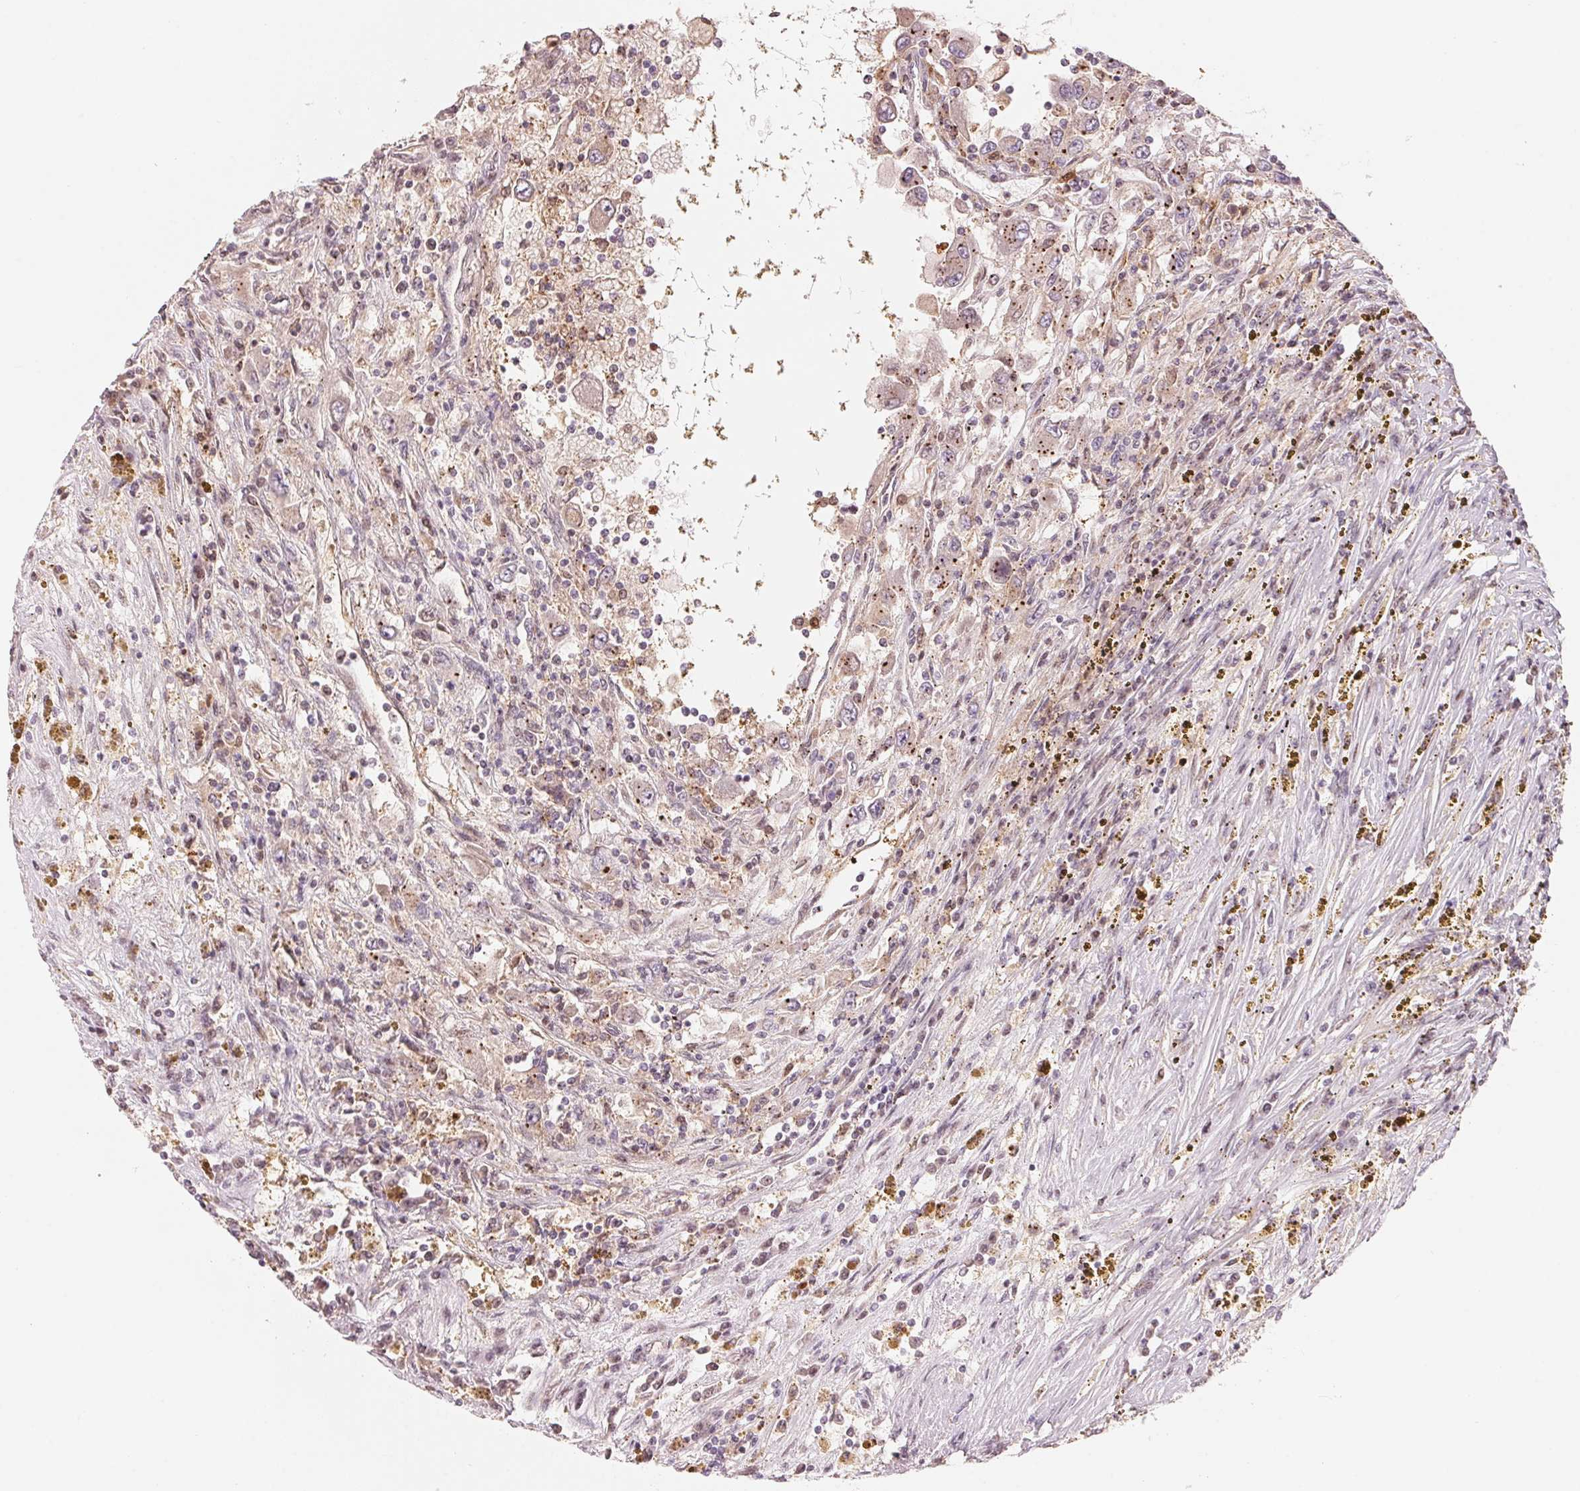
{"staining": {"intensity": "negative", "quantity": "none", "location": "none"}, "tissue": "renal cancer", "cell_type": "Tumor cells", "image_type": "cancer", "snomed": [{"axis": "morphology", "description": "Adenocarcinoma, NOS"}, {"axis": "topography", "description": "Kidney"}], "caption": "Adenocarcinoma (renal) was stained to show a protein in brown. There is no significant staining in tumor cells.", "gene": "SLC17A4", "patient": {"sex": "female", "age": 67}}